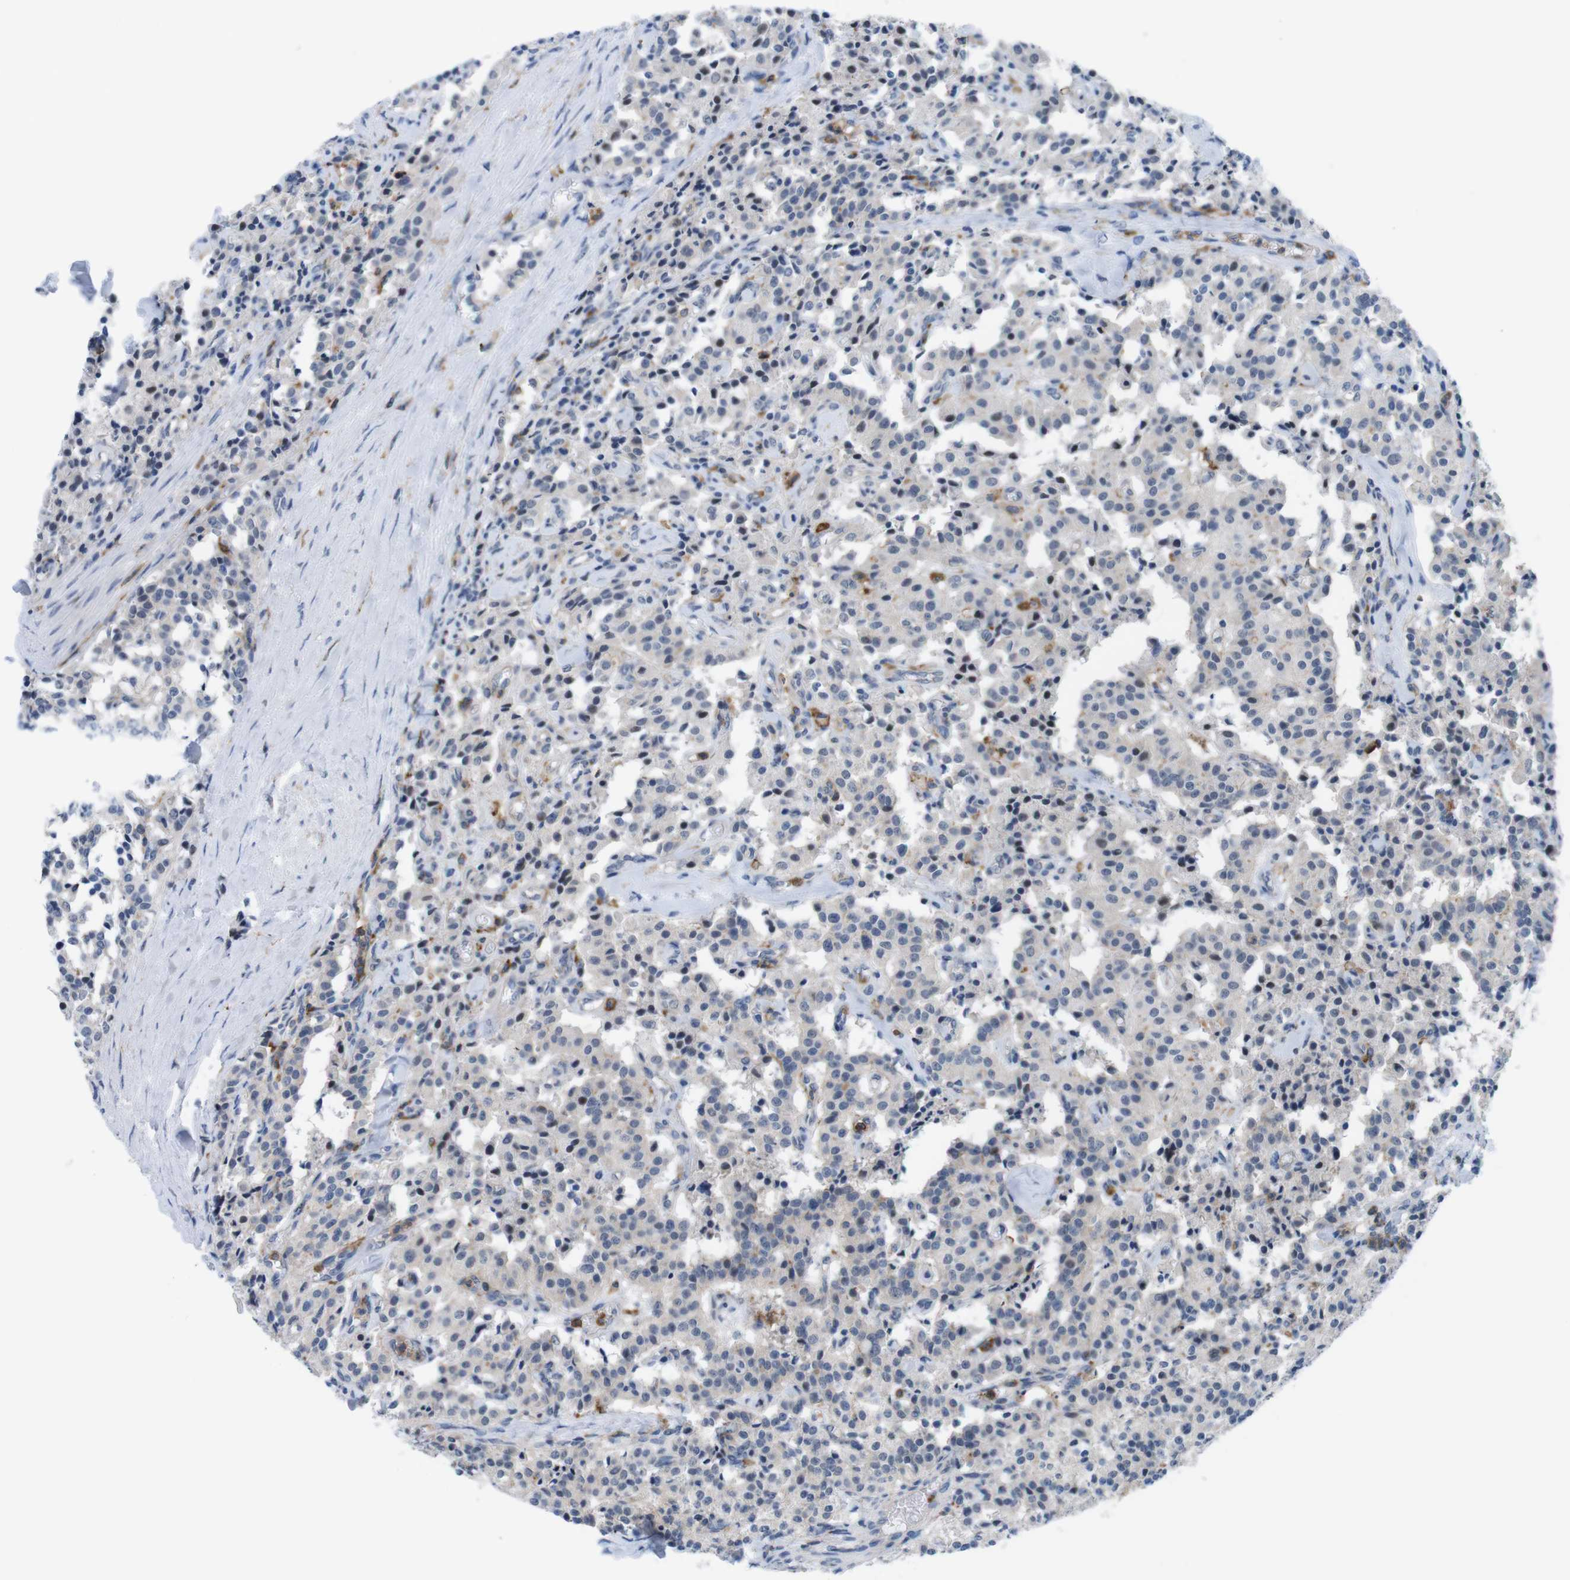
{"staining": {"intensity": "negative", "quantity": "none", "location": "none"}, "tissue": "carcinoid", "cell_type": "Tumor cells", "image_type": "cancer", "snomed": [{"axis": "morphology", "description": "Carcinoid, malignant, NOS"}, {"axis": "topography", "description": "Lung"}], "caption": "Photomicrograph shows no protein expression in tumor cells of carcinoid tissue.", "gene": "CD300C", "patient": {"sex": "male", "age": 30}}